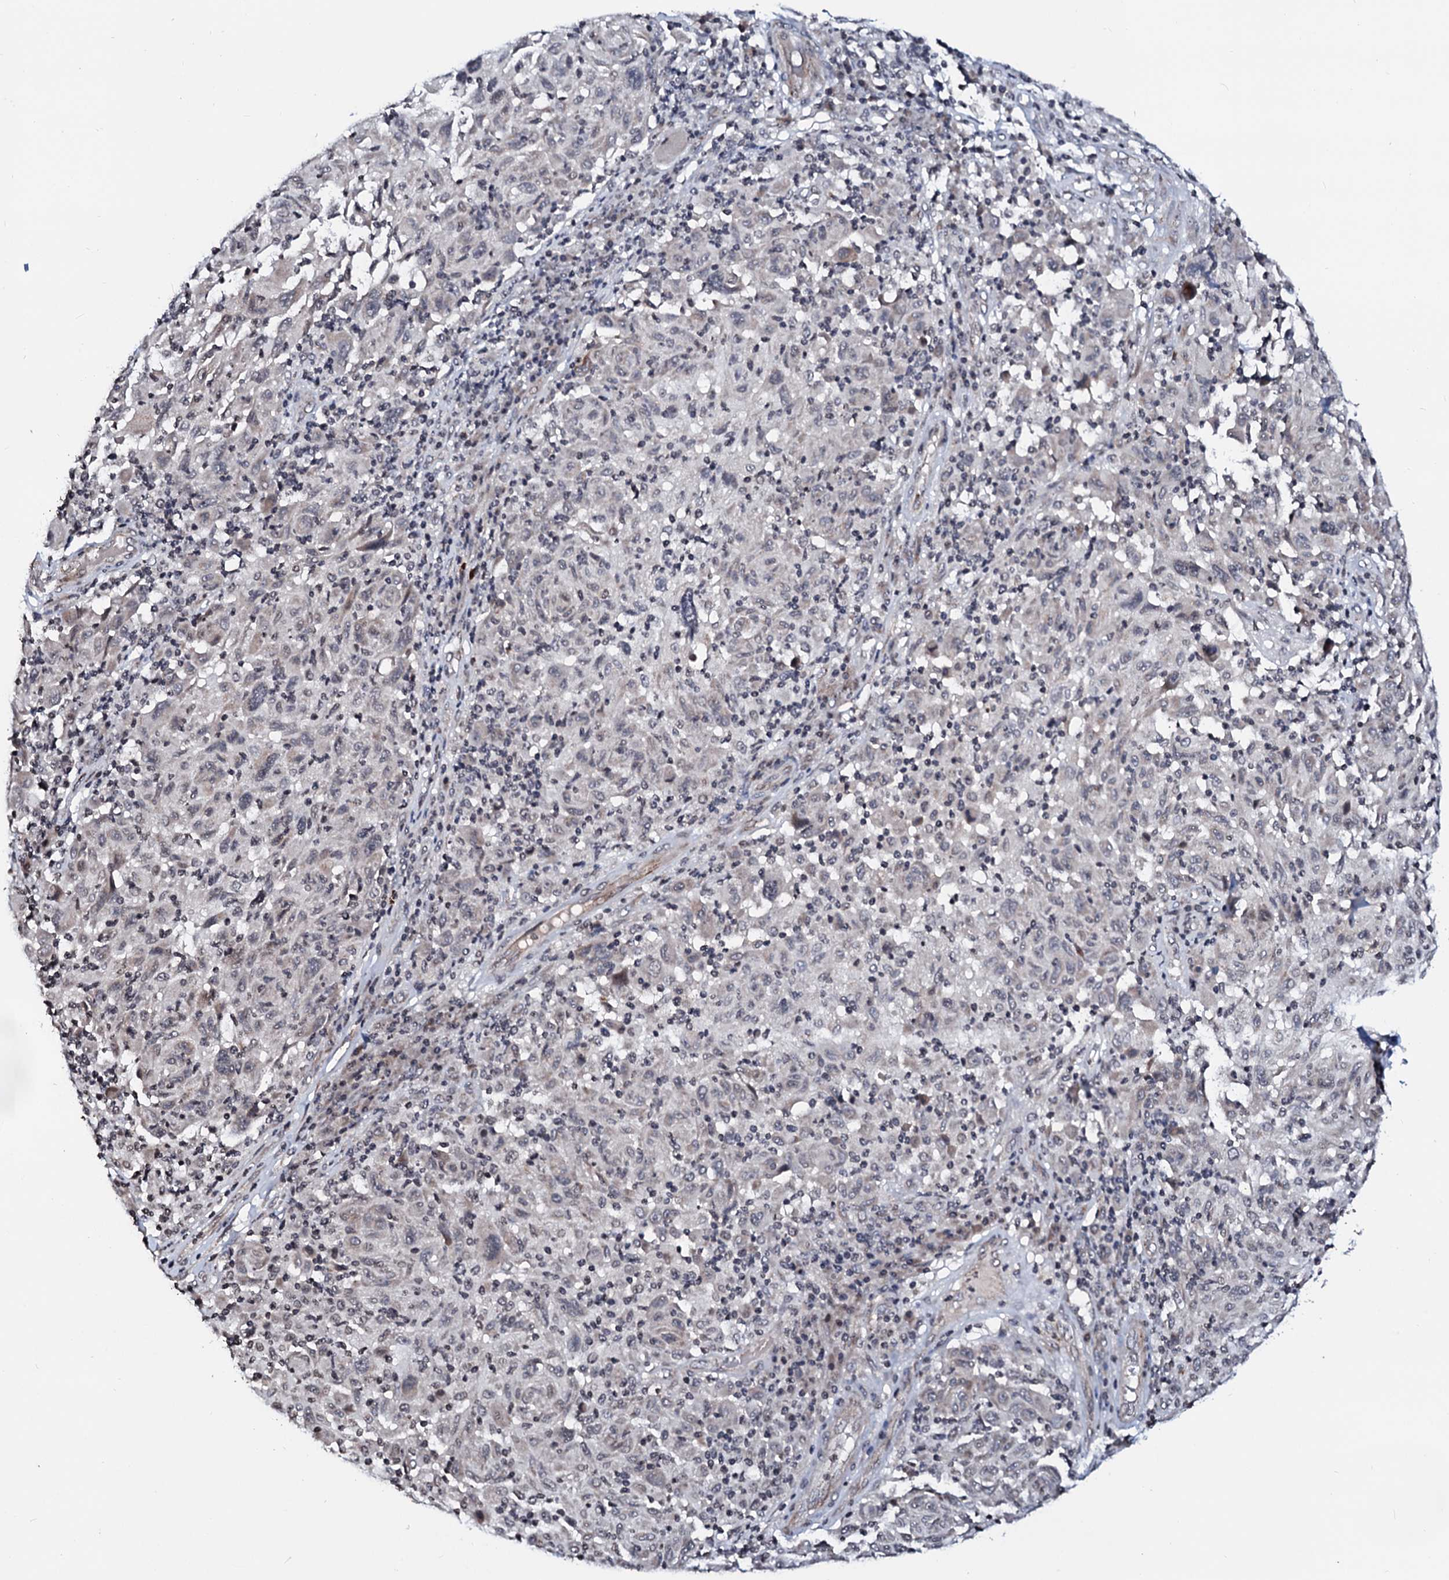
{"staining": {"intensity": "negative", "quantity": "none", "location": "none"}, "tissue": "melanoma", "cell_type": "Tumor cells", "image_type": "cancer", "snomed": [{"axis": "morphology", "description": "Malignant melanoma, NOS"}, {"axis": "topography", "description": "Skin"}], "caption": "Histopathology image shows no protein expression in tumor cells of malignant melanoma tissue.", "gene": "LSM11", "patient": {"sex": "male", "age": 53}}